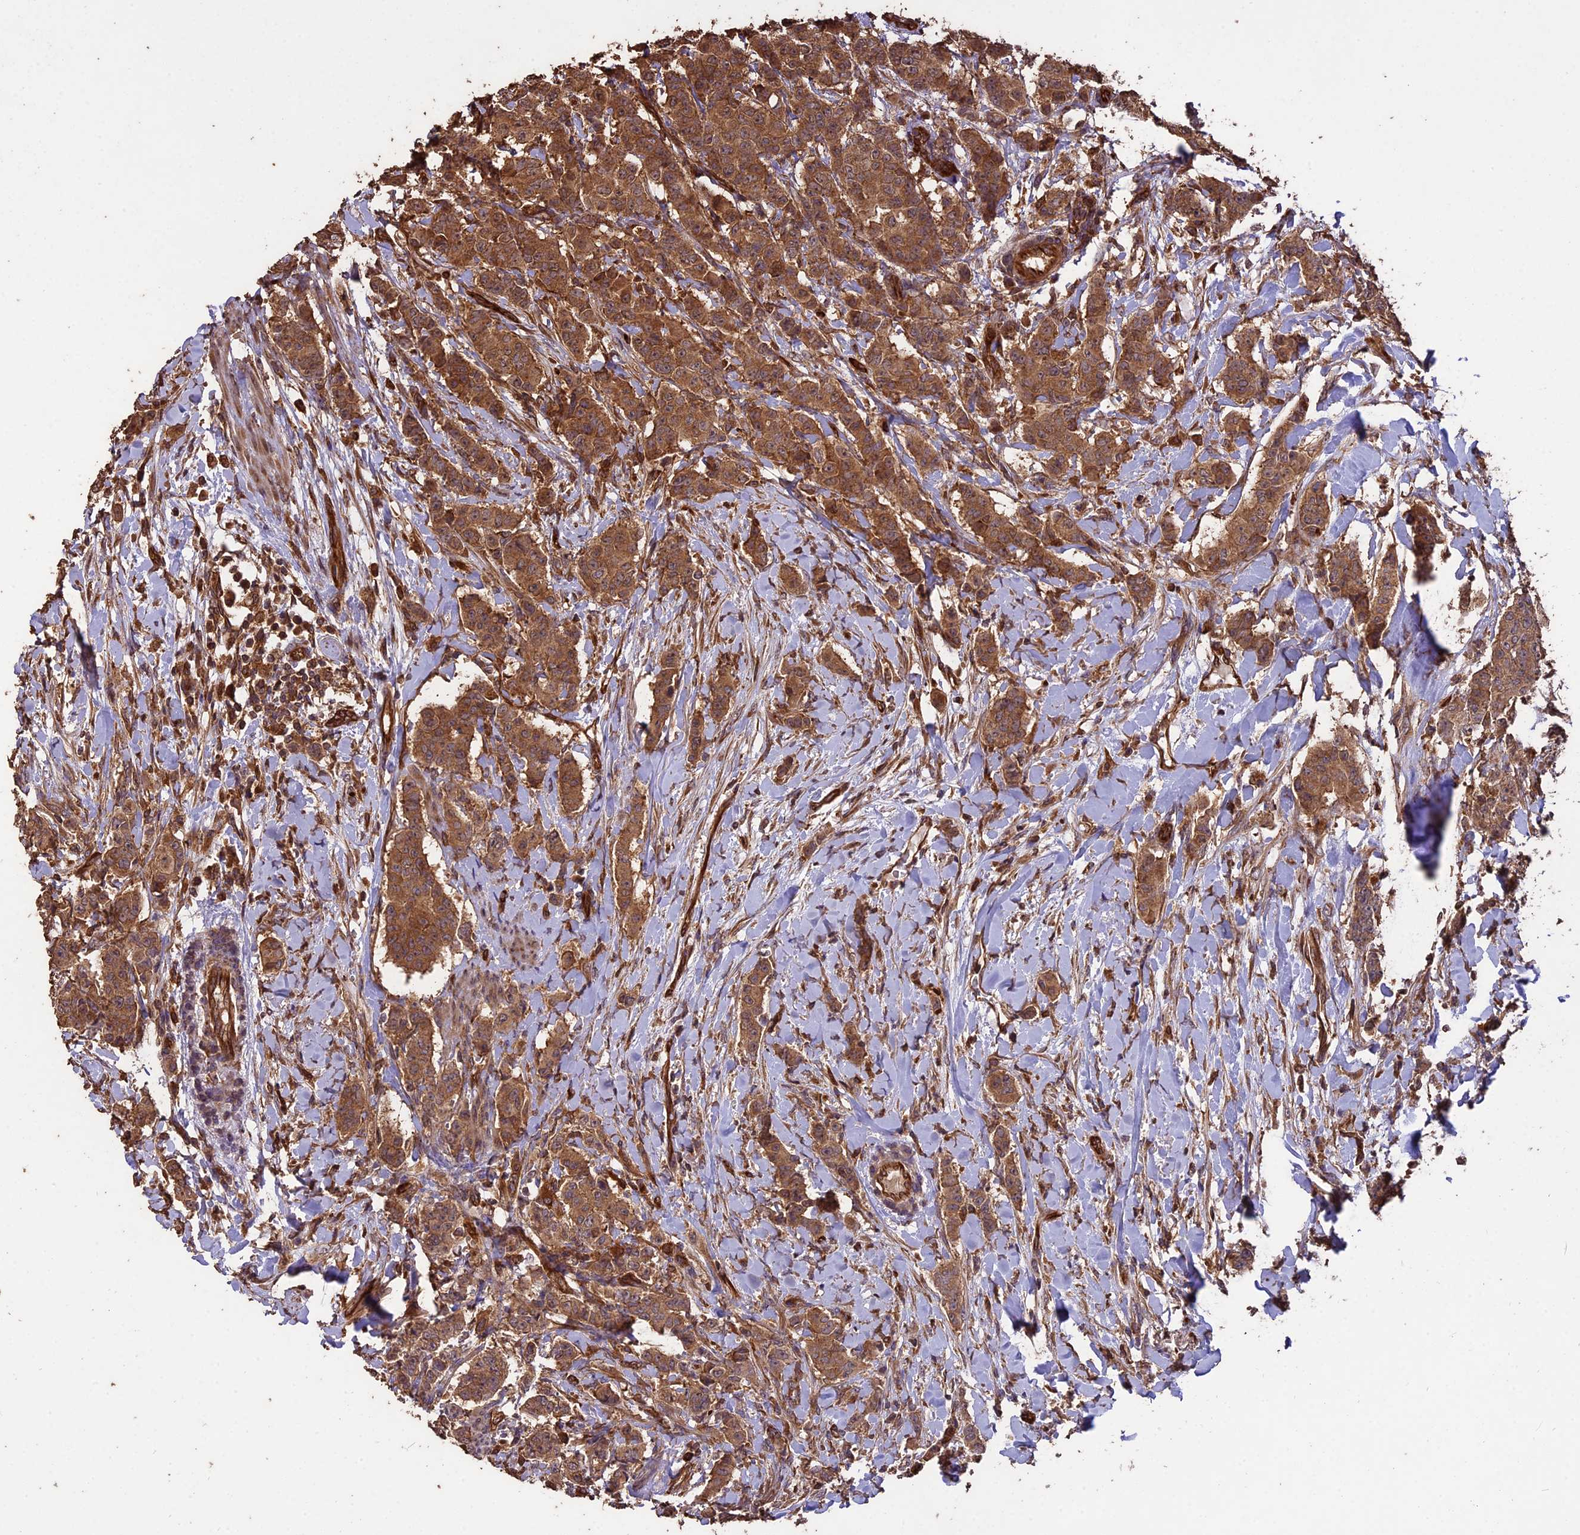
{"staining": {"intensity": "moderate", "quantity": ">75%", "location": "cytoplasmic/membranous"}, "tissue": "breast cancer", "cell_type": "Tumor cells", "image_type": "cancer", "snomed": [{"axis": "morphology", "description": "Duct carcinoma"}, {"axis": "topography", "description": "Breast"}], "caption": "A high-resolution photomicrograph shows immunohistochemistry (IHC) staining of breast invasive ductal carcinoma, which reveals moderate cytoplasmic/membranous positivity in about >75% of tumor cells.", "gene": "TTLL10", "patient": {"sex": "female", "age": 40}}